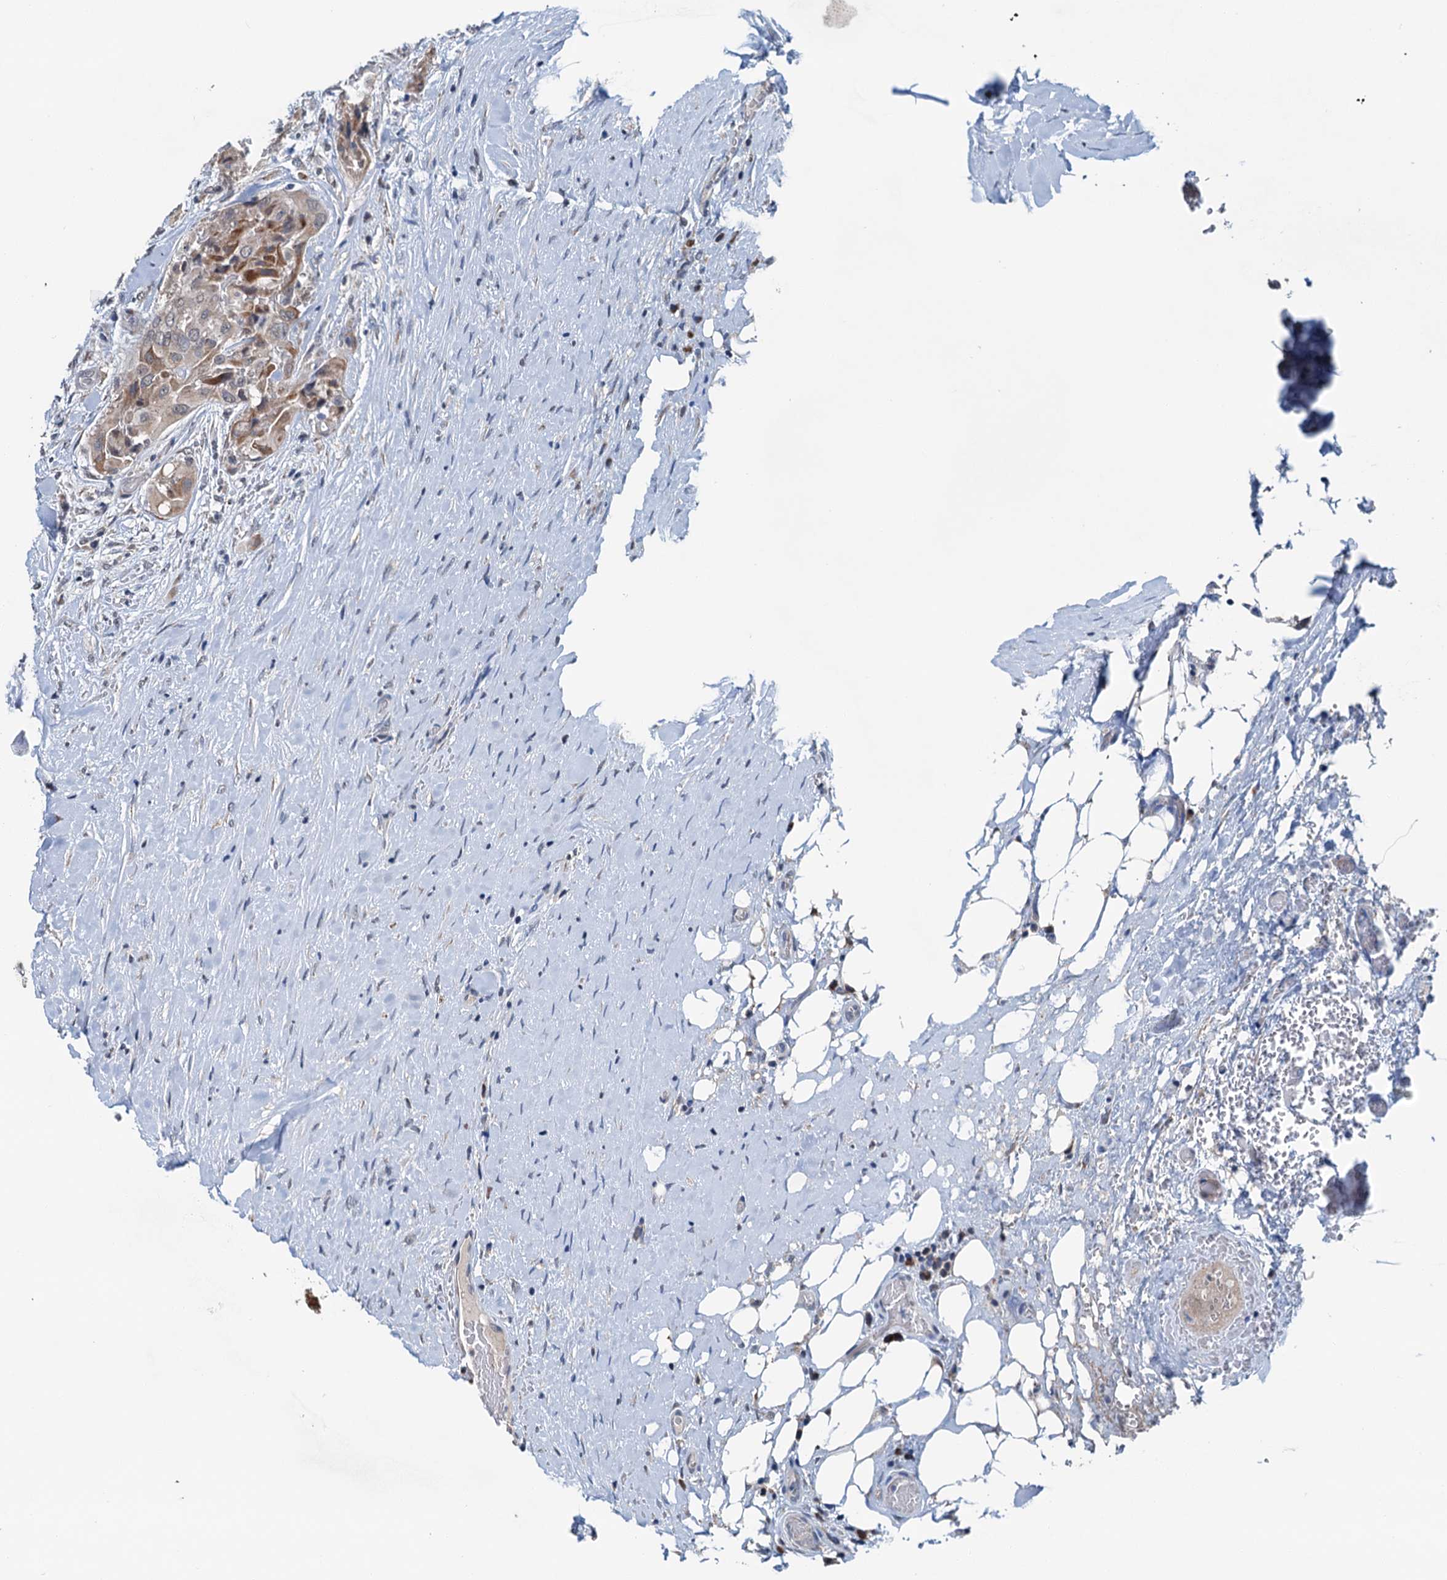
{"staining": {"intensity": "moderate", "quantity": "<25%", "location": "cytoplasmic/membranous"}, "tissue": "thyroid cancer", "cell_type": "Tumor cells", "image_type": "cancer", "snomed": [{"axis": "morphology", "description": "Papillary adenocarcinoma, NOS"}, {"axis": "topography", "description": "Thyroid gland"}], "caption": "Thyroid cancer (papillary adenocarcinoma) was stained to show a protein in brown. There is low levels of moderate cytoplasmic/membranous staining in about <25% of tumor cells.", "gene": "SHLD1", "patient": {"sex": "female", "age": 59}}